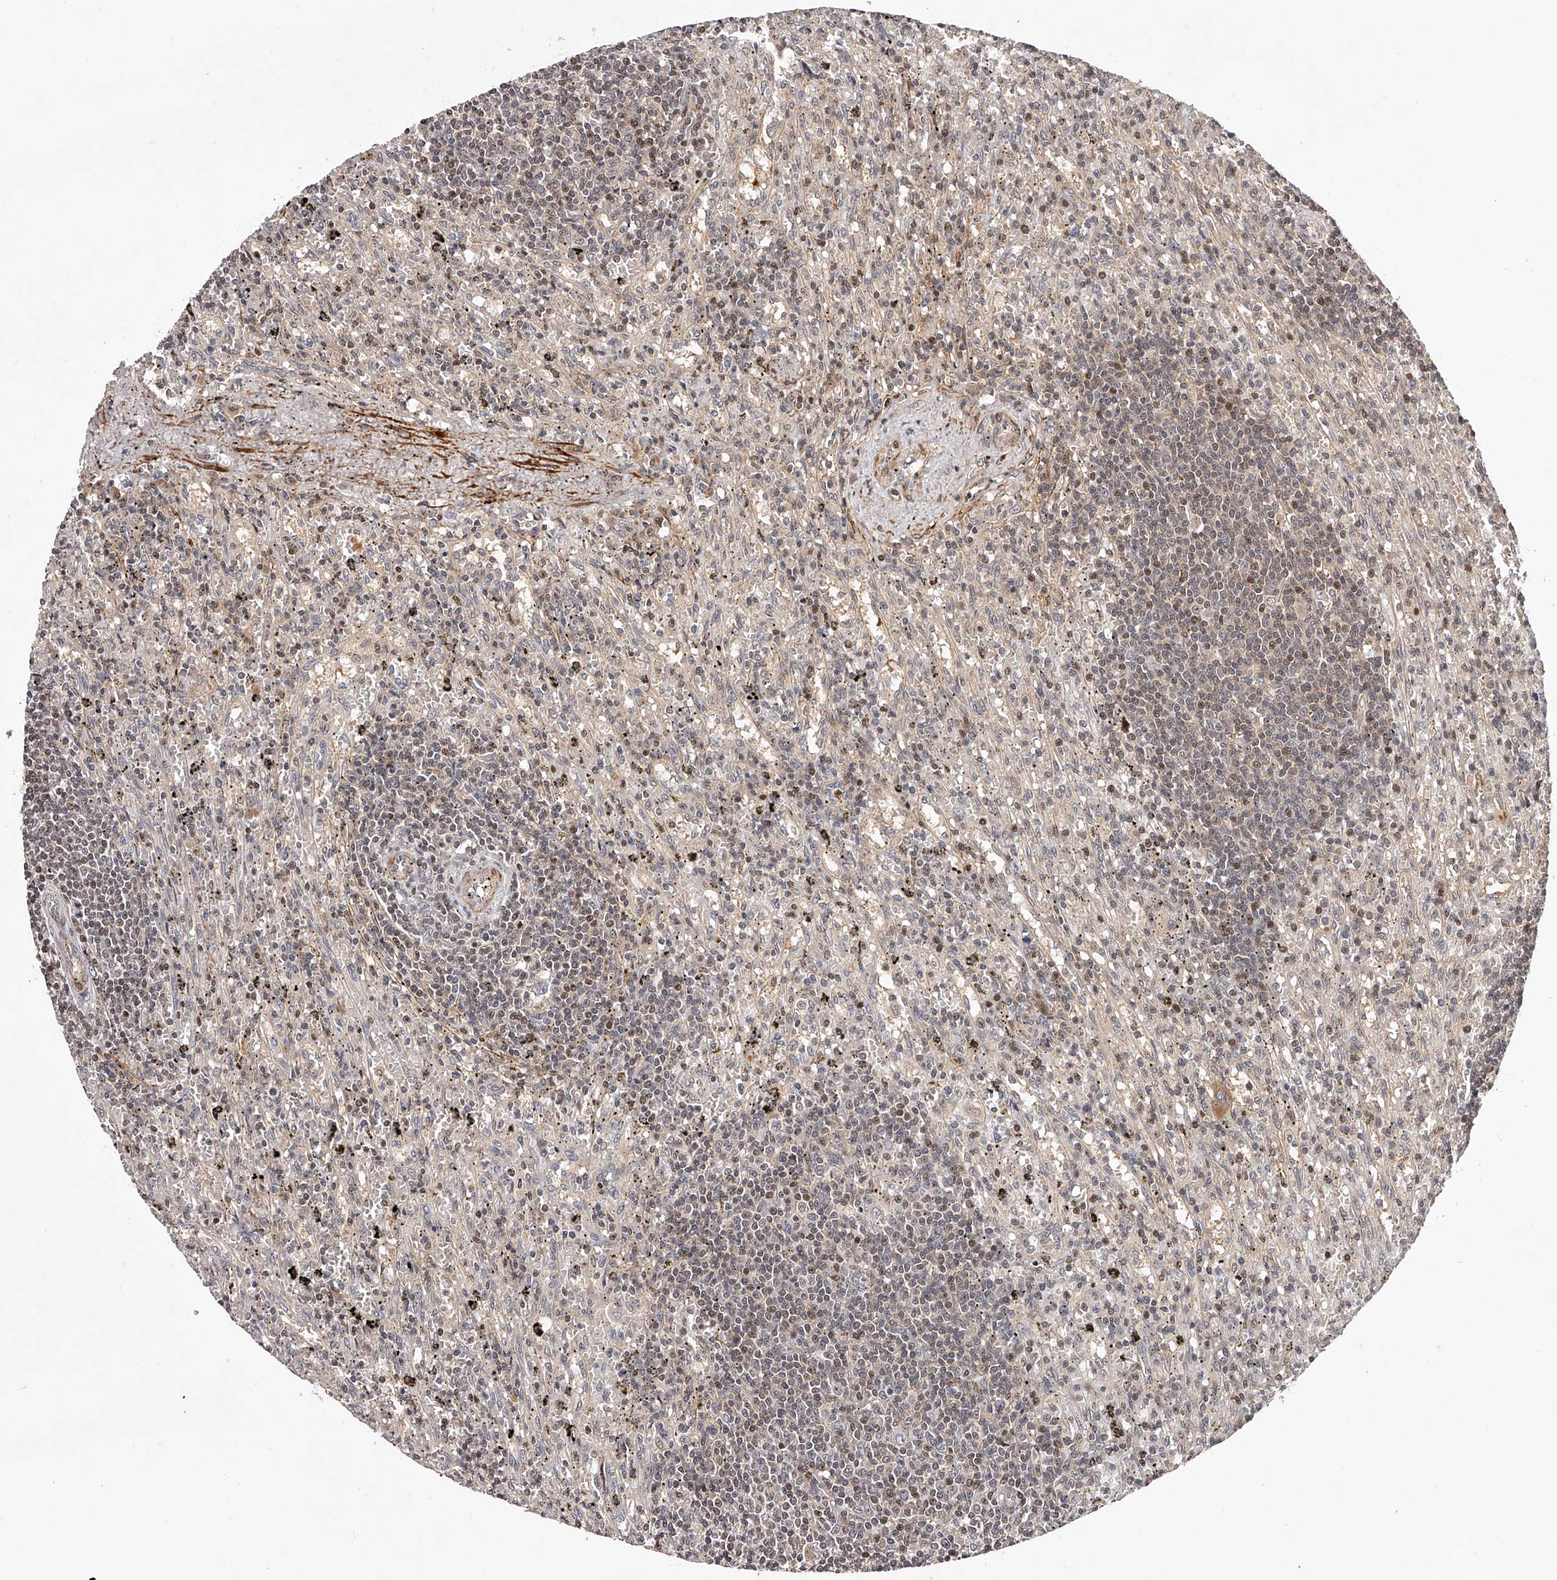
{"staining": {"intensity": "weak", "quantity": "25%-75%", "location": "nuclear"}, "tissue": "lymphoma", "cell_type": "Tumor cells", "image_type": "cancer", "snomed": [{"axis": "morphology", "description": "Malignant lymphoma, non-Hodgkin's type, Low grade"}, {"axis": "topography", "description": "Spleen"}], "caption": "Protein staining of malignant lymphoma, non-Hodgkin's type (low-grade) tissue demonstrates weak nuclear expression in about 25%-75% of tumor cells.", "gene": "CUL7", "patient": {"sex": "male", "age": 76}}